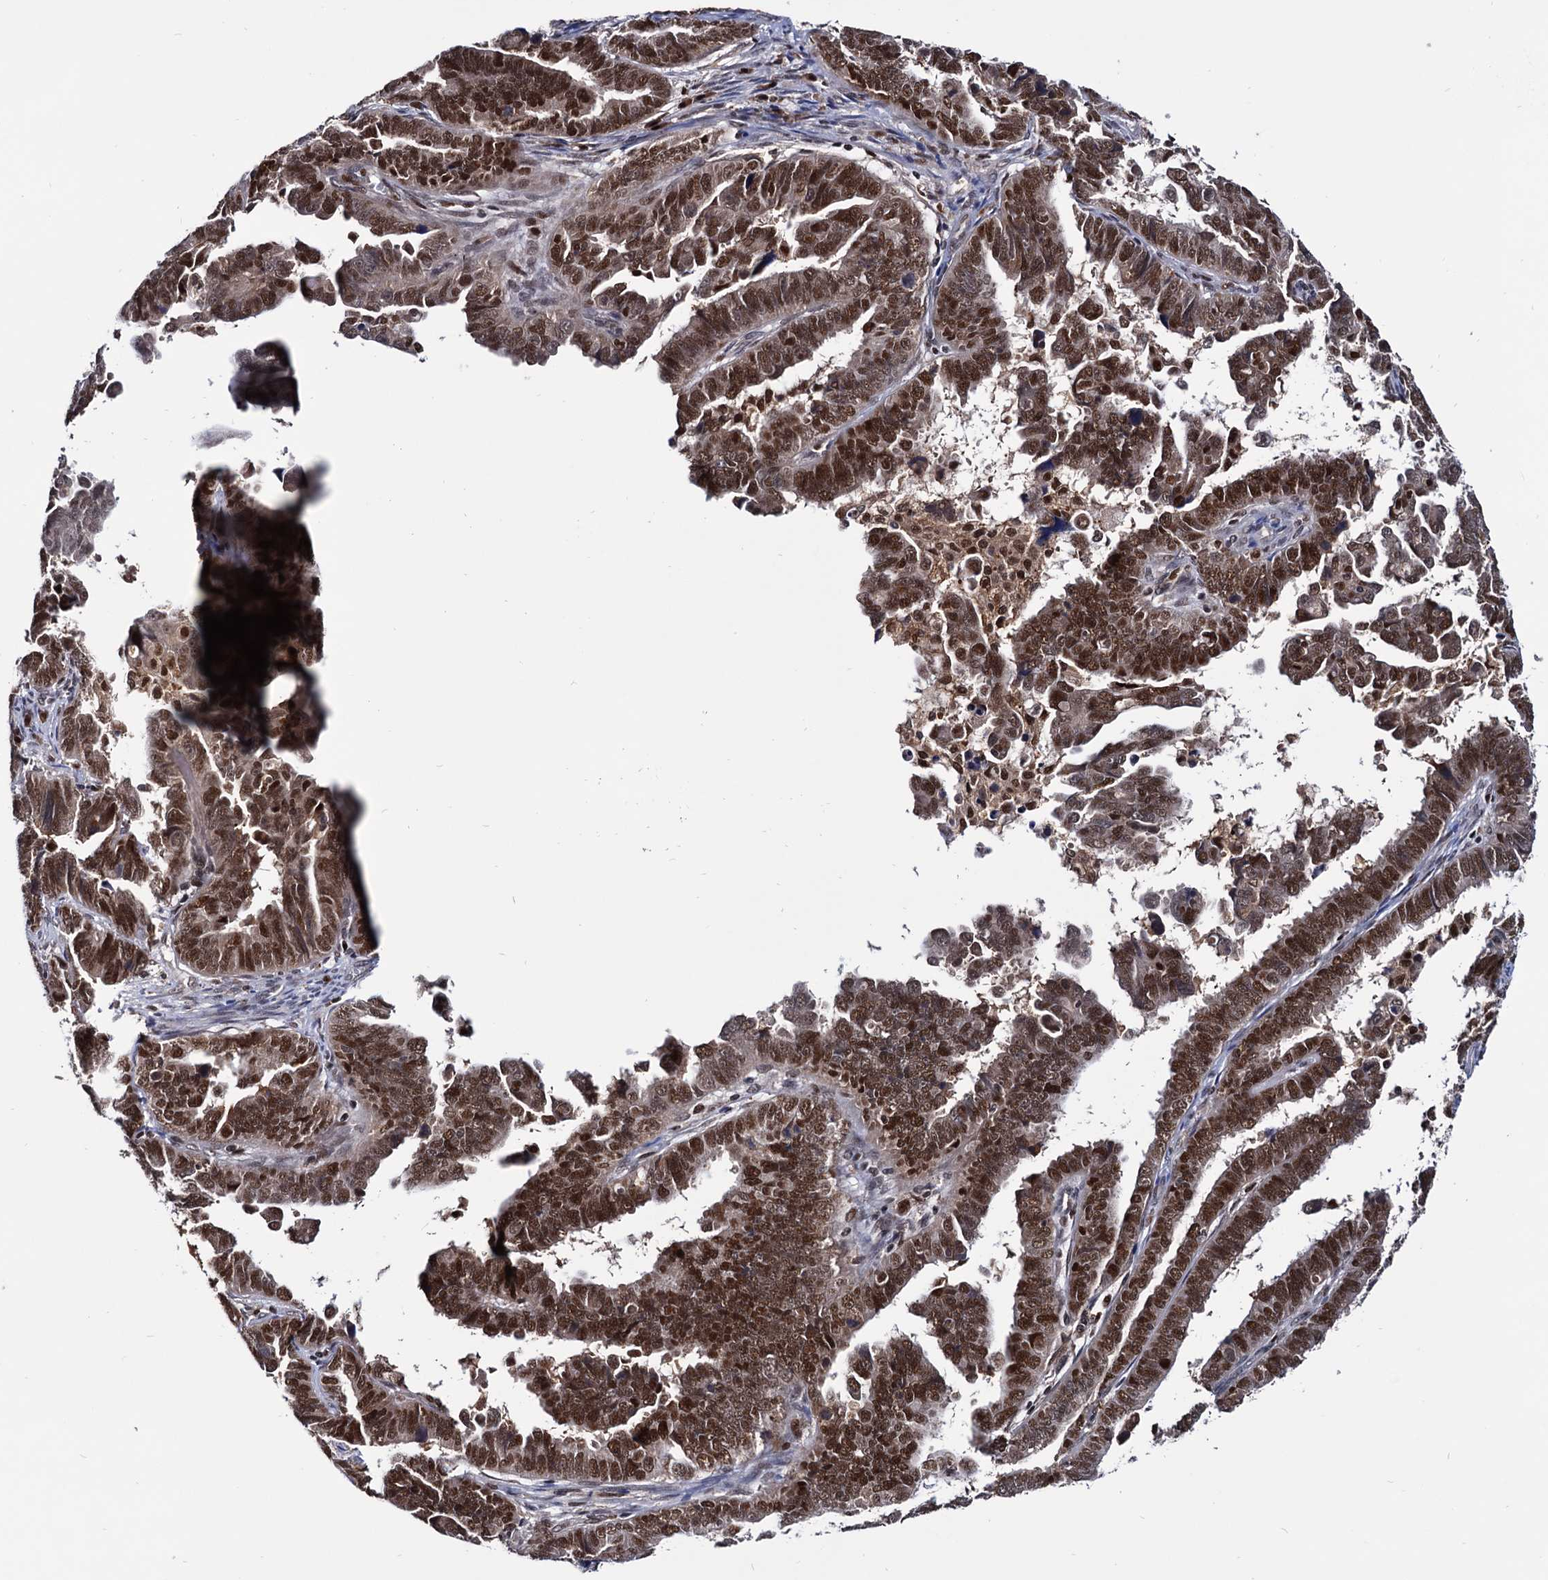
{"staining": {"intensity": "moderate", "quantity": ">75%", "location": "cytoplasmic/membranous,nuclear"}, "tissue": "endometrial cancer", "cell_type": "Tumor cells", "image_type": "cancer", "snomed": [{"axis": "morphology", "description": "Adenocarcinoma, NOS"}, {"axis": "topography", "description": "Endometrium"}], "caption": "Moderate cytoplasmic/membranous and nuclear expression is identified in about >75% of tumor cells in endometrial cancer.", "gene": "RNASEH2B", "patient": {"sex": "female", "age": 75}}